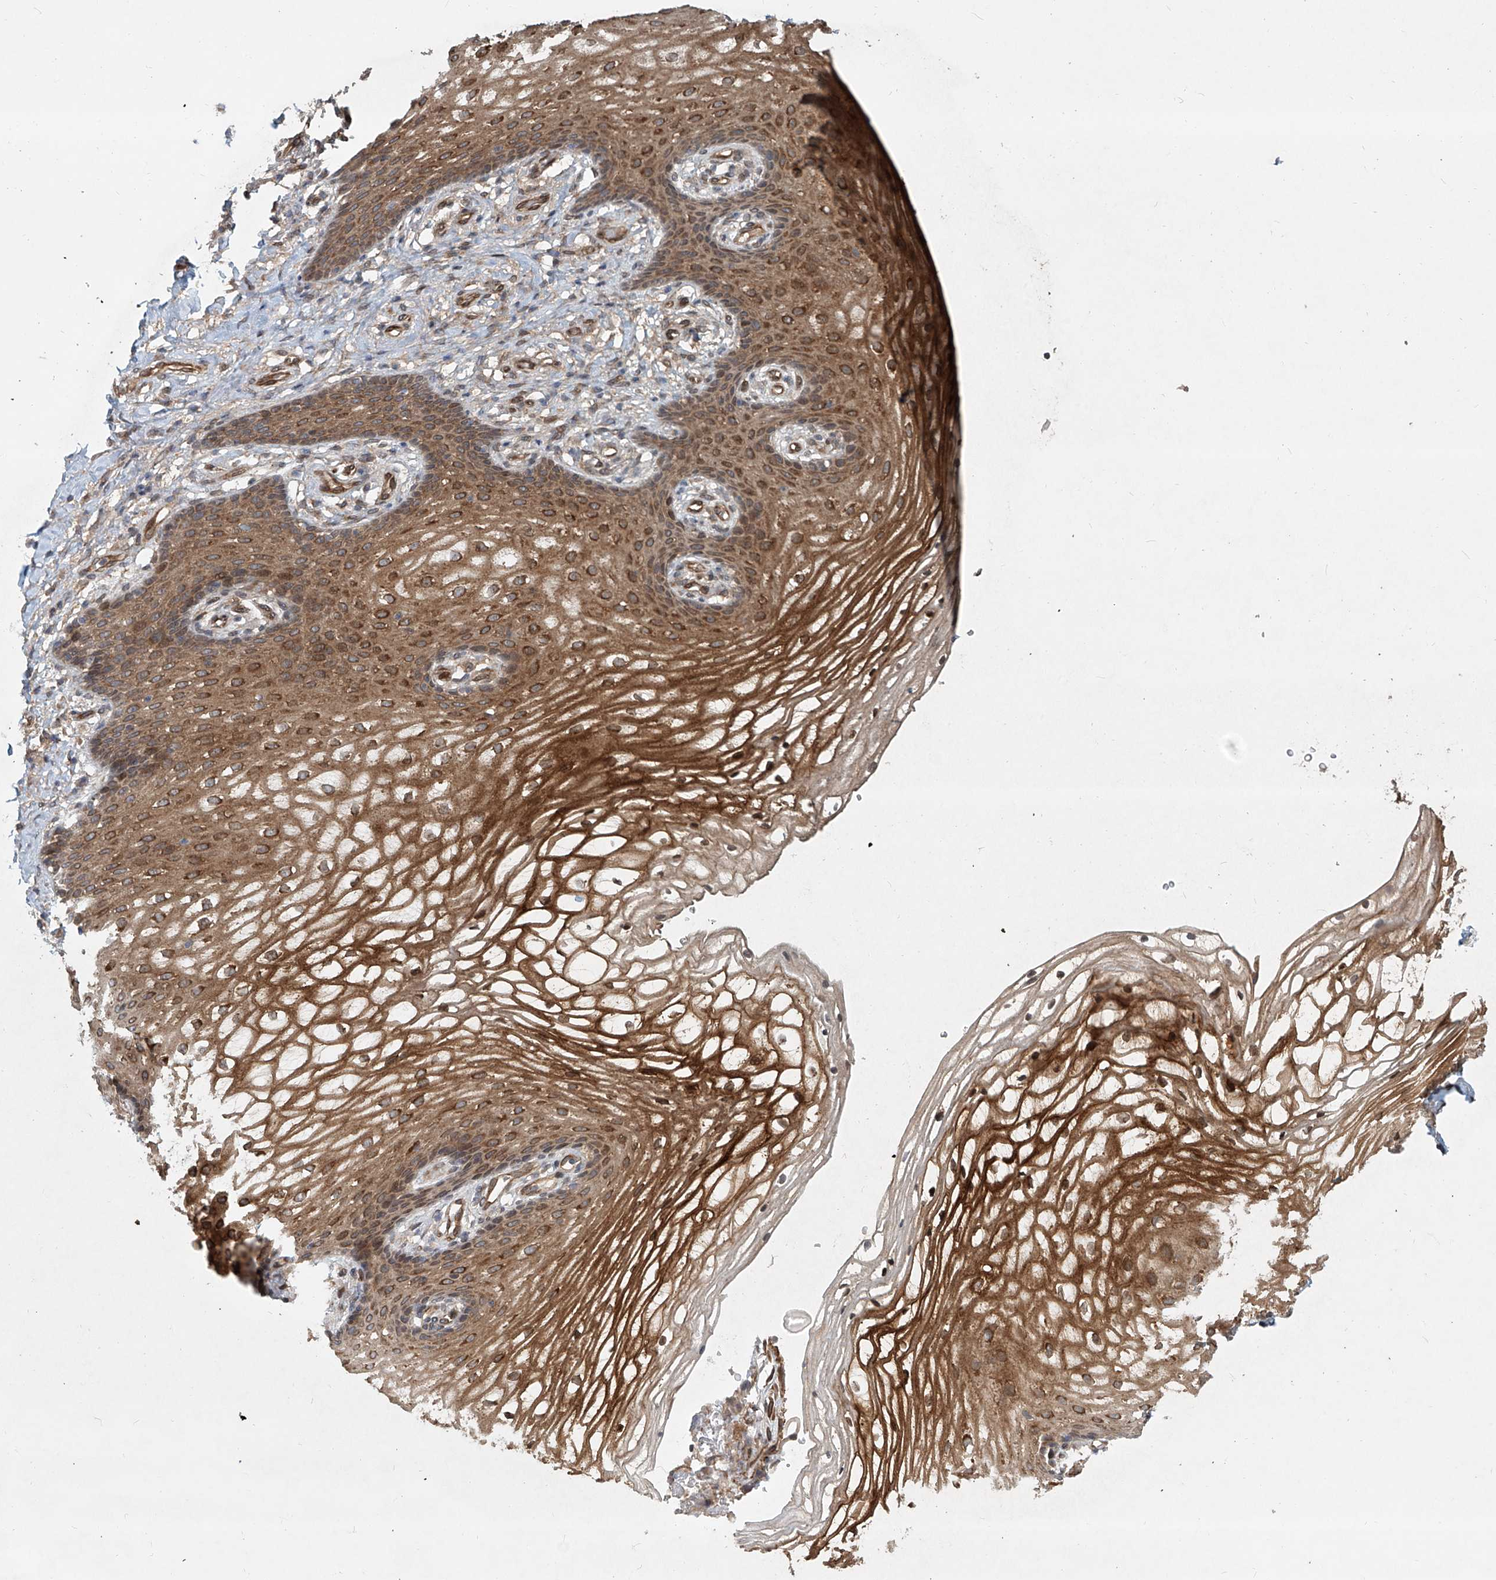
{"staining": {"intensity": "strong", "quantity": "25%-75%", "location": "cytoplasmic/membranous"}, "tissue": "vagina", "cell_type": "Squamous epithelial cells", "image_type": "normal", "snomed": [{"axis": "morphology", "description": "Normal tissue, NOS"}, {"axis": "topography", "description": "Vagina"}], "caption": "Strong cytoplasmic/membranous positivity is appreciated in about 25%-75% of squamous epithelial cells in normal vagina. The protein of interest is stained brown, and the nuclei are stained in blue (DAB (3,3'-diaminobenzidine) IHC with brightfield microscopy, high magnification).", "gene": "SASH1", "patient": {"sex": "female", "age": 60}}